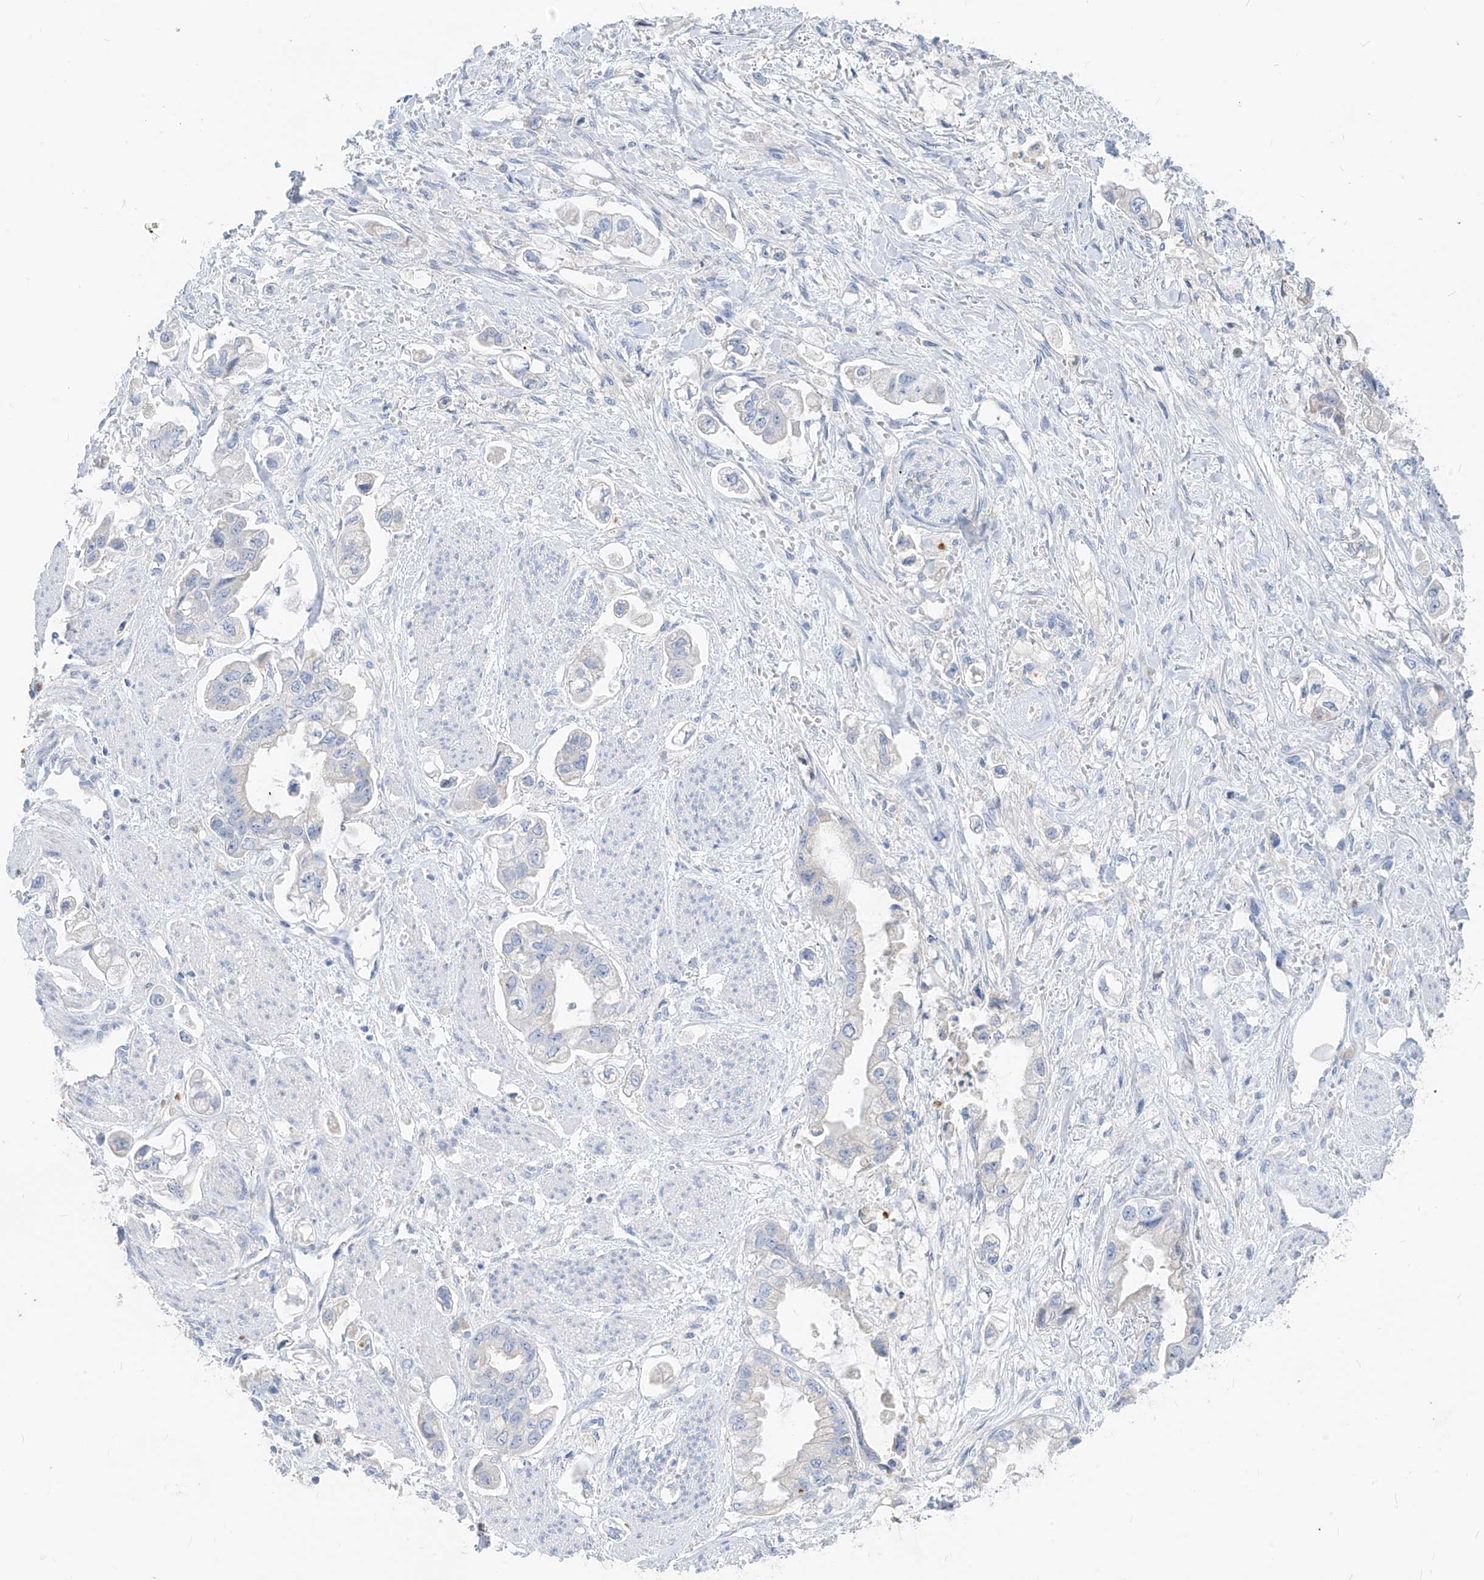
{"staining": {"intensity": "negative", "quantity": "none", "location": "none"}, "tissue": "stomach cancer", "cell_type": "Tumor cells", "image_type": "cancer", "snomed": [{"axis": "morphology", "description": "Adenocarcinoma, NOS"}, {"axis": "topography", "description": "Stomach"}], "caption": "This is an immunohistochemistry (IHC) histopathology image of human stomach adenocarcinoma. There is no expression in tumor cells.", "gene": "ZNF404", "patient": {"sex": "male", "age": 62}}